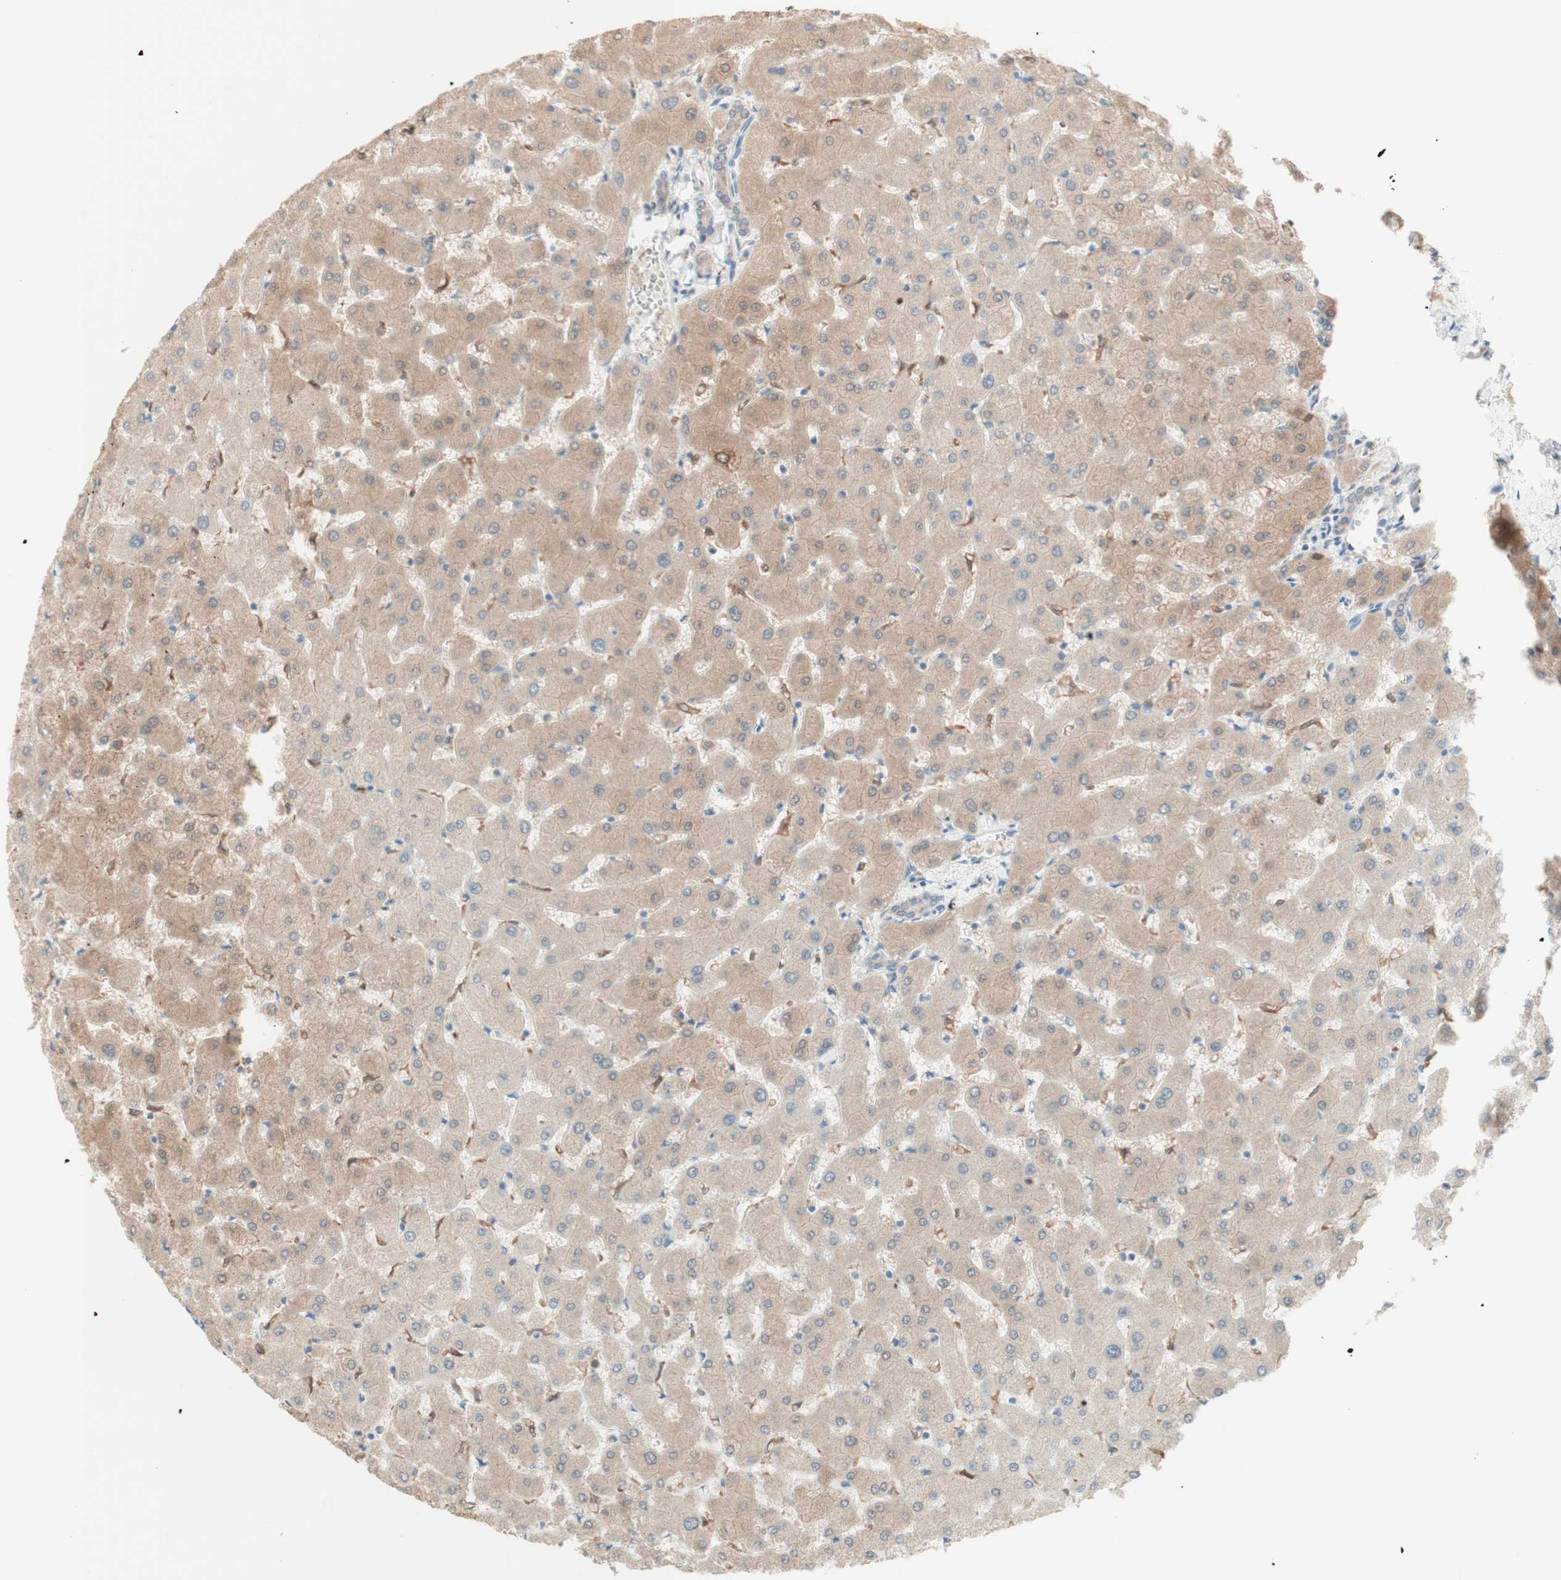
{"staining": {"intensity": "weak", "quantity": ">75%", "location": "cytoplasmic/membranous"}, "tissue": "liver", "cell_type": "Cholangiocytes", "image_type": "normal", "snomed": [{"axis": "morphology", "description": "Normal tissue, NOS"}, {"axis": "topography", "description": "Liver"}], "caption": "An immunohistochemistry micrograph of benign tissue is shown. Protein staining in brown highlights weak cytoplasmic/membranous positivity in liver within cholangiocytes.", "gene": "COMT", "patient": {"sex": "female", "age": 63}}